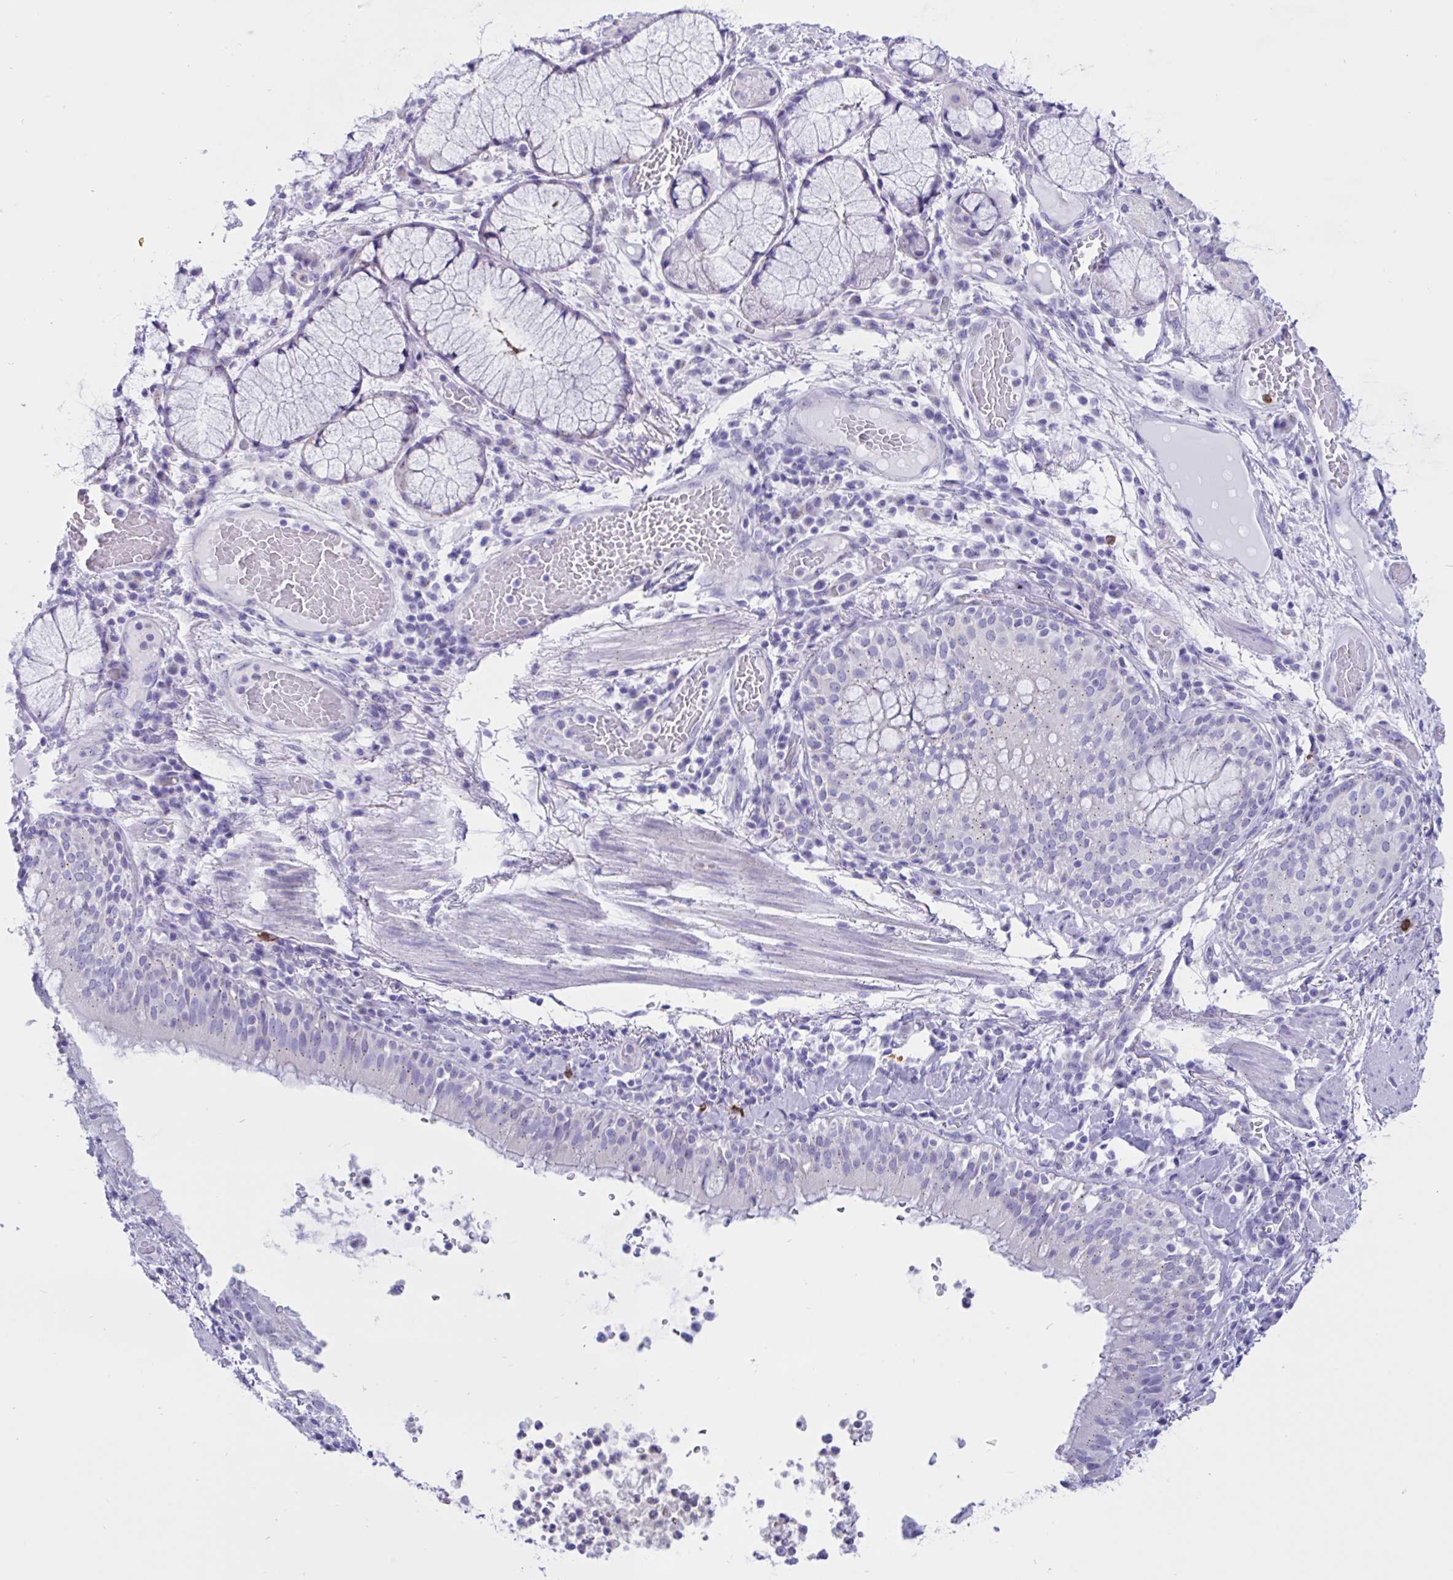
{"staining": {"intensity": "weak", "quantity": "<25%", "location": "cytoplasmic/membranous"}, "tissue": "bronchus", "cell_type": "Respiratory epithelial cells", "image_type": "normal", "snomed": [{"axis": "morphology", "description": "Normal tissue, NOS"}, {"axis": "topography", "description": "Cartilage tissue"}, {"axis": "topography", "description": "Bronchus"}], "caption": "Immunohistochemistry micrograph of unremarkable bronchus stained for a protein (brown), which demonstrates no positivity in respiratory epithelial cells.", "gene": "RNASE3", "patient": {"sex": "male", "age": 56}}